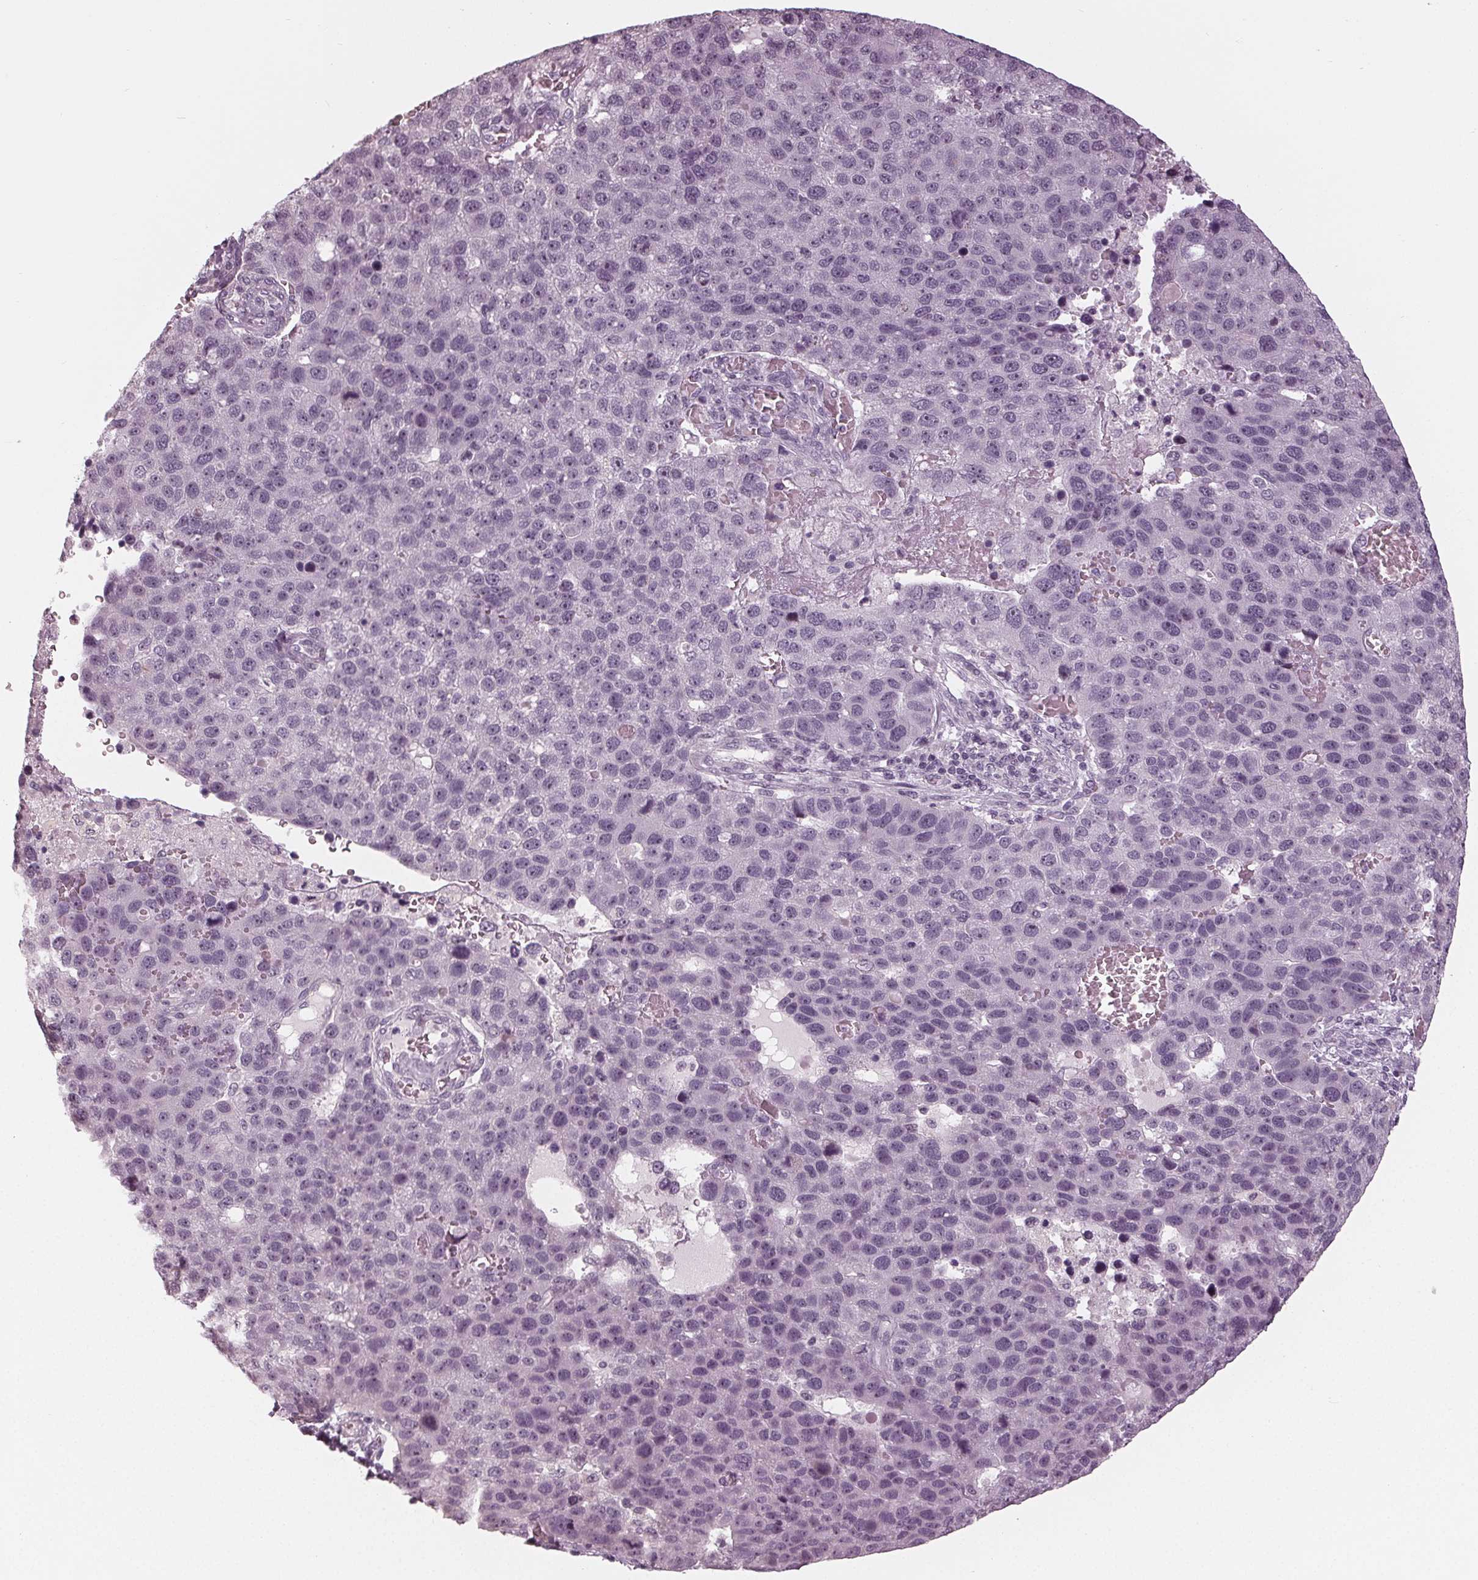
{"staining": {"intensity": "negative", "quantity": "none", "location": "none"}, "tissue": "pancreatic cancer", "cell_type": "Tumor cells", "image_type": "cancer", "snomed": [{"axis": "morphology", "description": "Adenocarcinoma, NOS"}, {"axis": "topography", "description": "Pancreas"}], "caption": "Immunohistochemical staining of pancreatic adenocarcinoma exhibits no significant staining in tumor cells.", "gene": "ADPRHL1", "patient": {"sex": "female", "age": 61}}